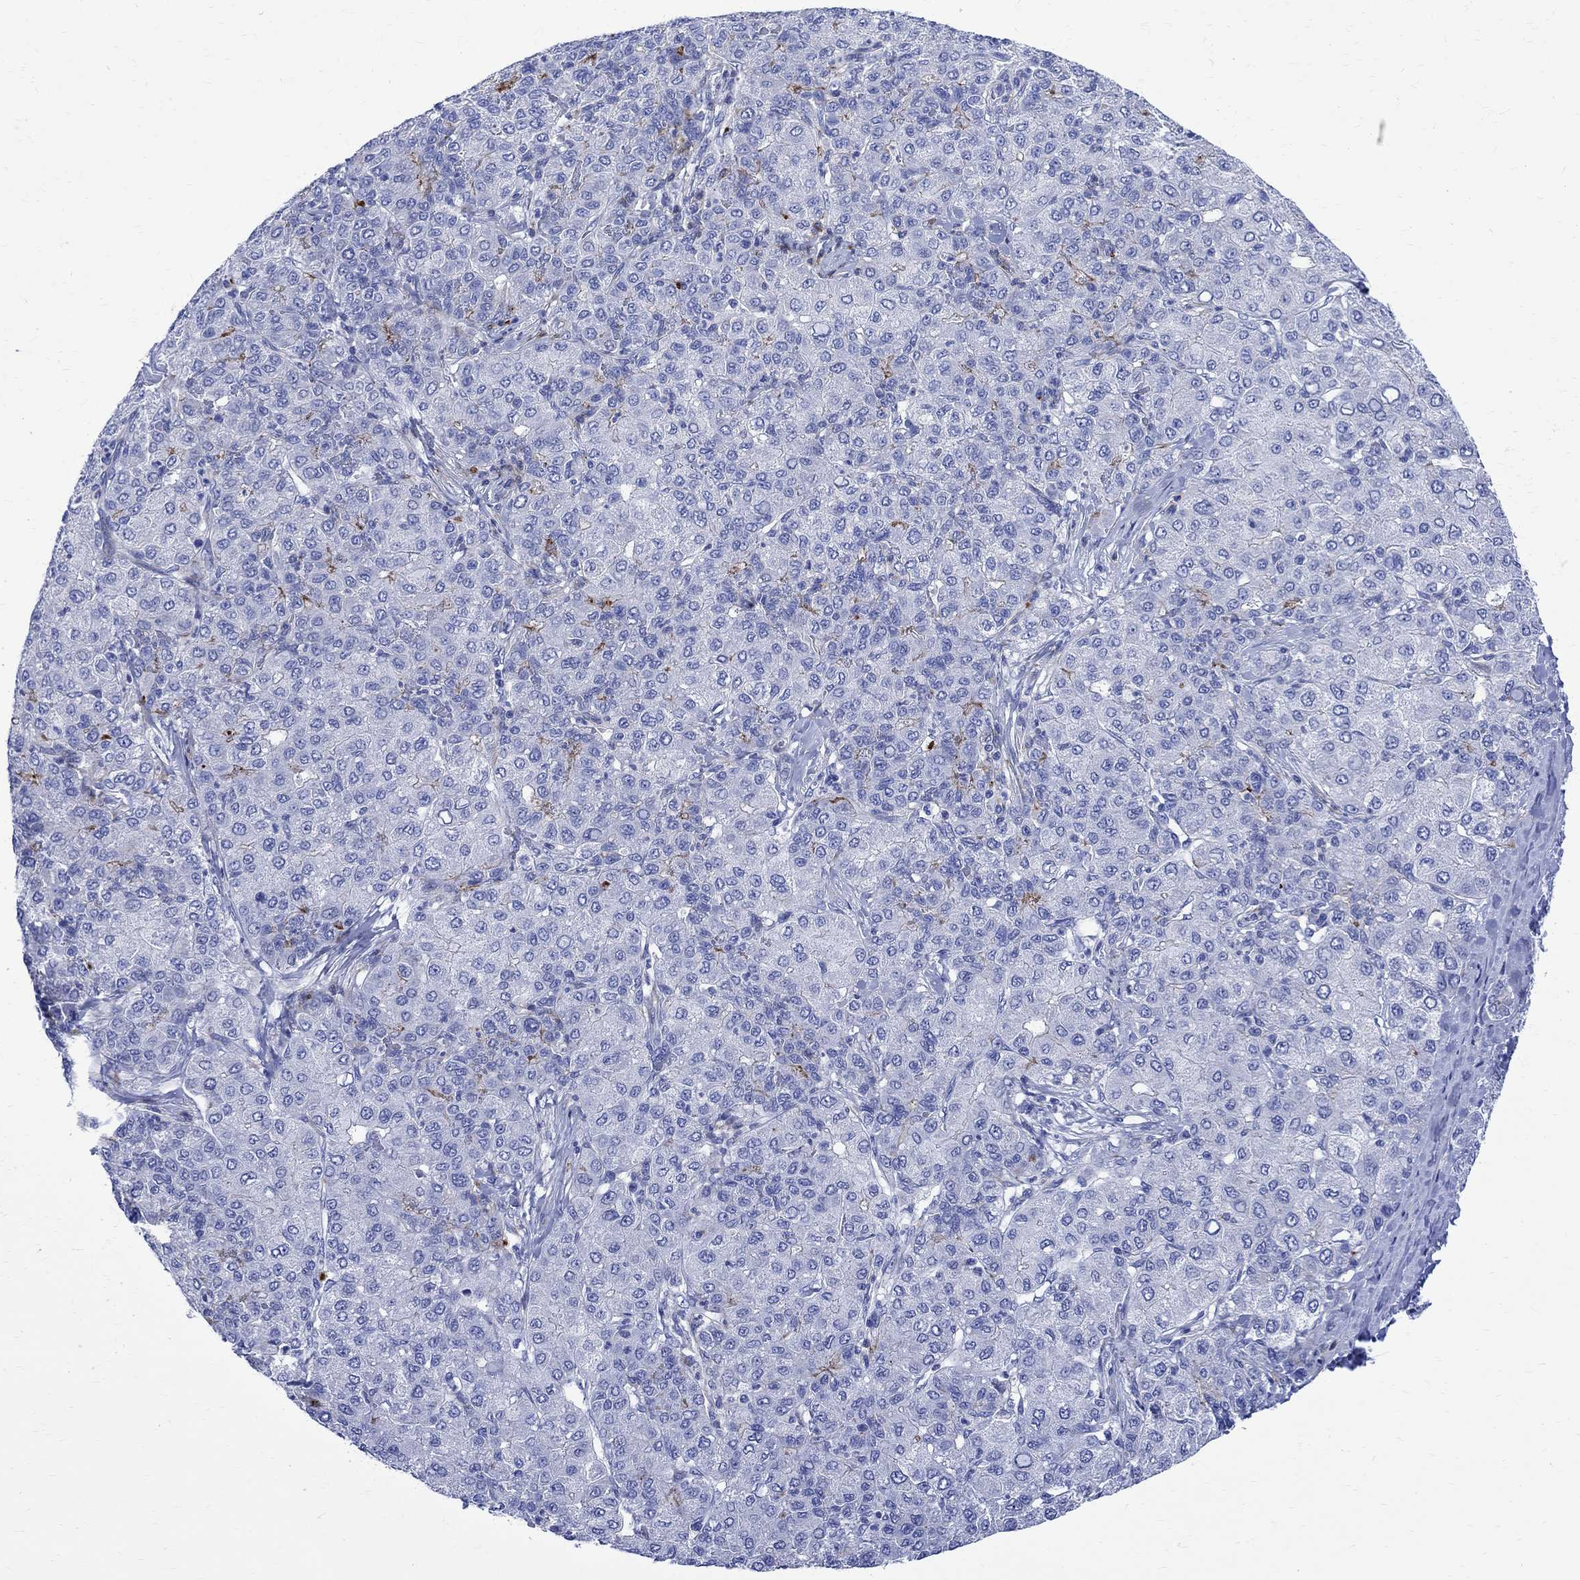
{"staining": {"intensity": "strong", "quantity": "<25%", "location": "cytoplasmic/membranous"}, "tissue": "liver cancer", "cell_type": "Tumor cells", "image_type": "cancer", "snomed": [{"axis": "morphology", "description": "Carcinoma, Hepatocellular, NOS"}, {"axis": "topography", "description": "Liver"}], "caption": "Liver cancer stained with immunohistochemistry displays strong cytoplasmic/membranous positivity in approximately <25% of tumor cells. (DAB (3,3'-diaminobenzidine) = brown stain, brightfield microscopy at high magnification).", "gene": "PARVB", "patient": {"sex": "male", "age": 65}}